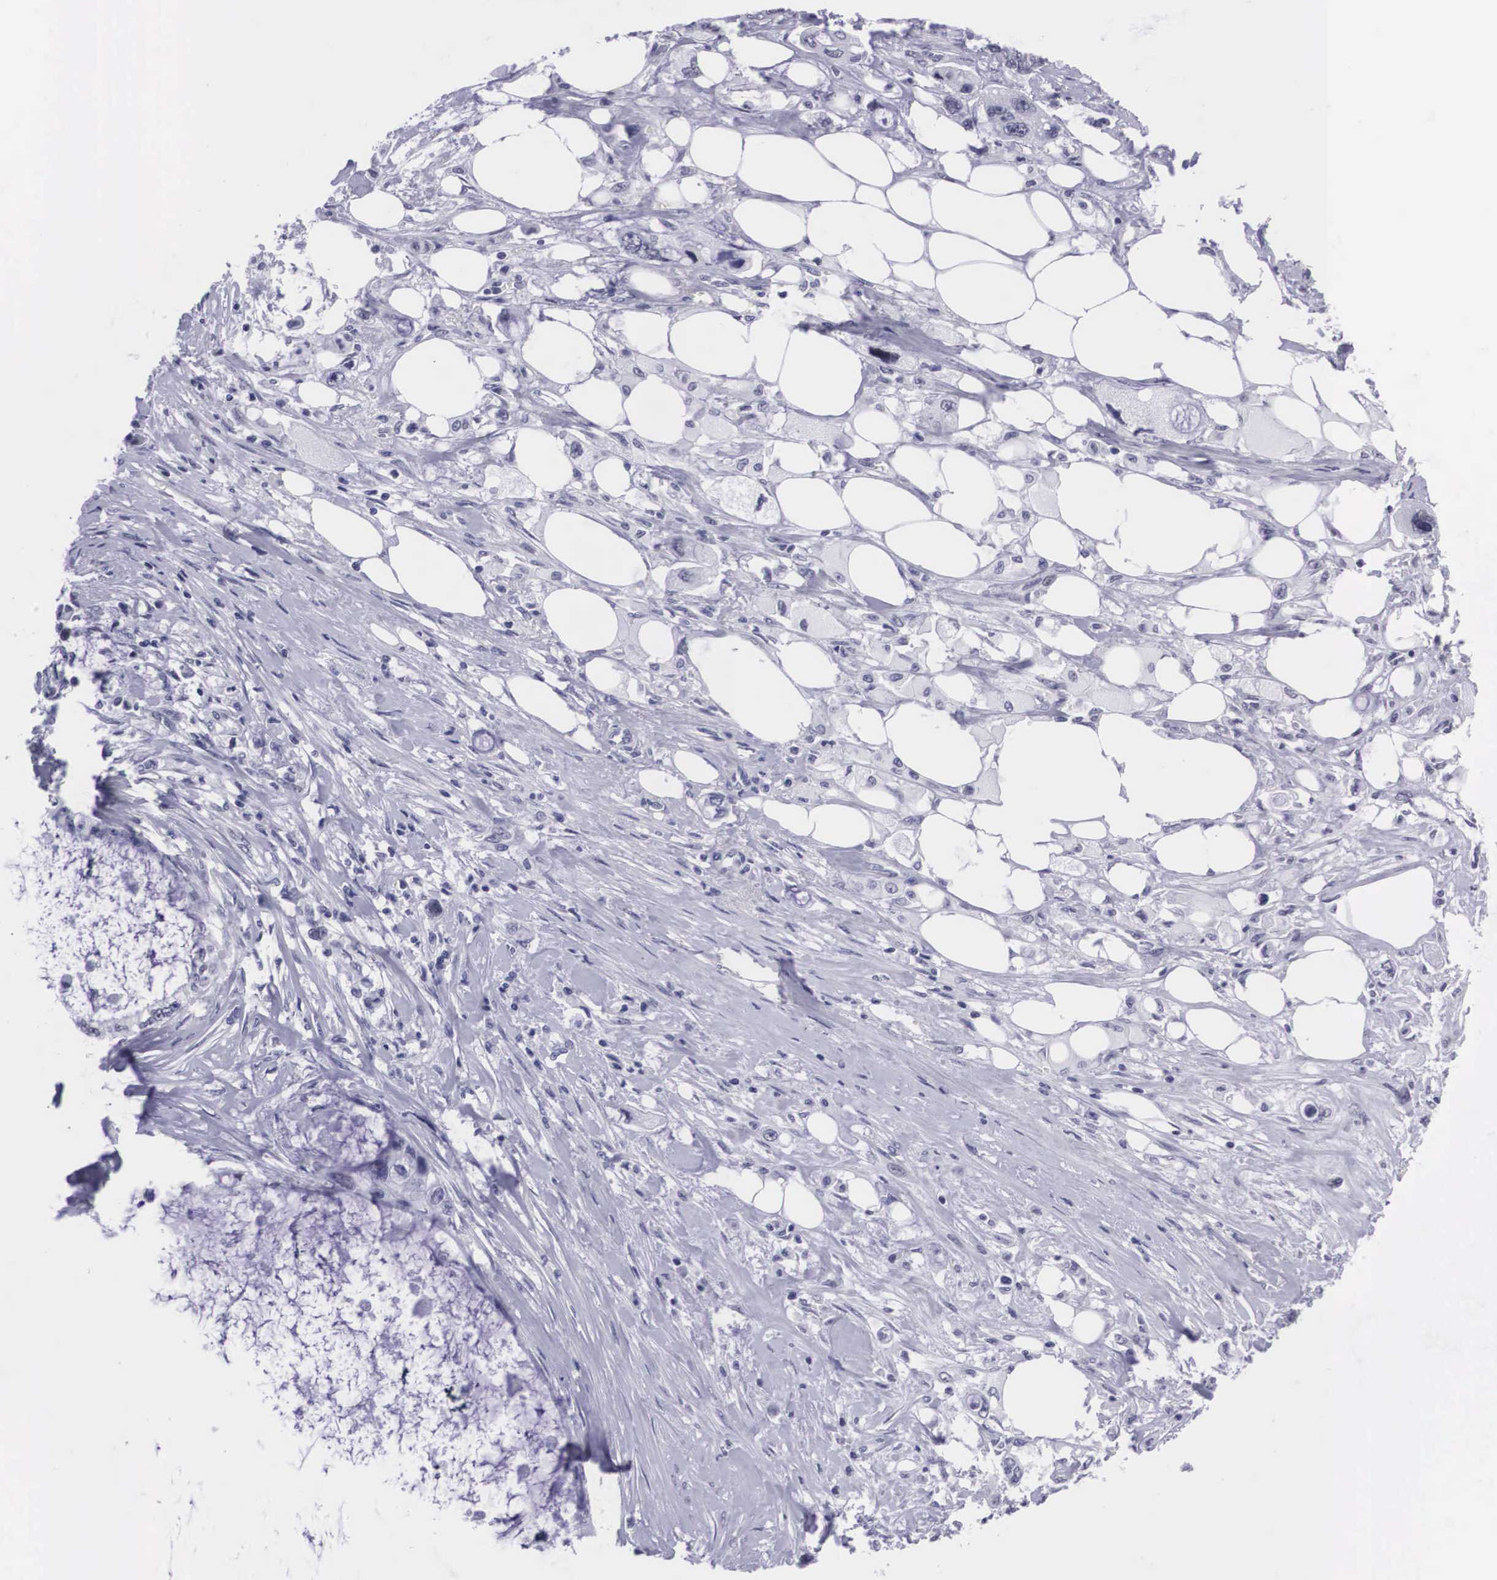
{"staining": {"intensity": "negative", "quantity": "none", "location": "none"}, "tissue": "pancreatic cancer", "cell_type": "Tumor cells", "image_type": "cancer", "snomed": [{"axis": "morphology", "description": "Adenocarcinoma, NOS"}, {"axis": "topography", "description": "Pancreas"}, {"axis": "topography", "description": "Stomach, upper"}], "caption": "Immunohistochemistry micrograph of neoplastic tissue: human pancreatic adenocarcinoma stained with DAB reveals no significant protein positivity in tumor cells. Brightfield microscopy of immunohistochemistry (IHC) stained with DAB (brown) and hematoxylin (blue), captured at high magnification.", "gene": "C22orf31", "patient": {"sex": "male", "age": 77}}